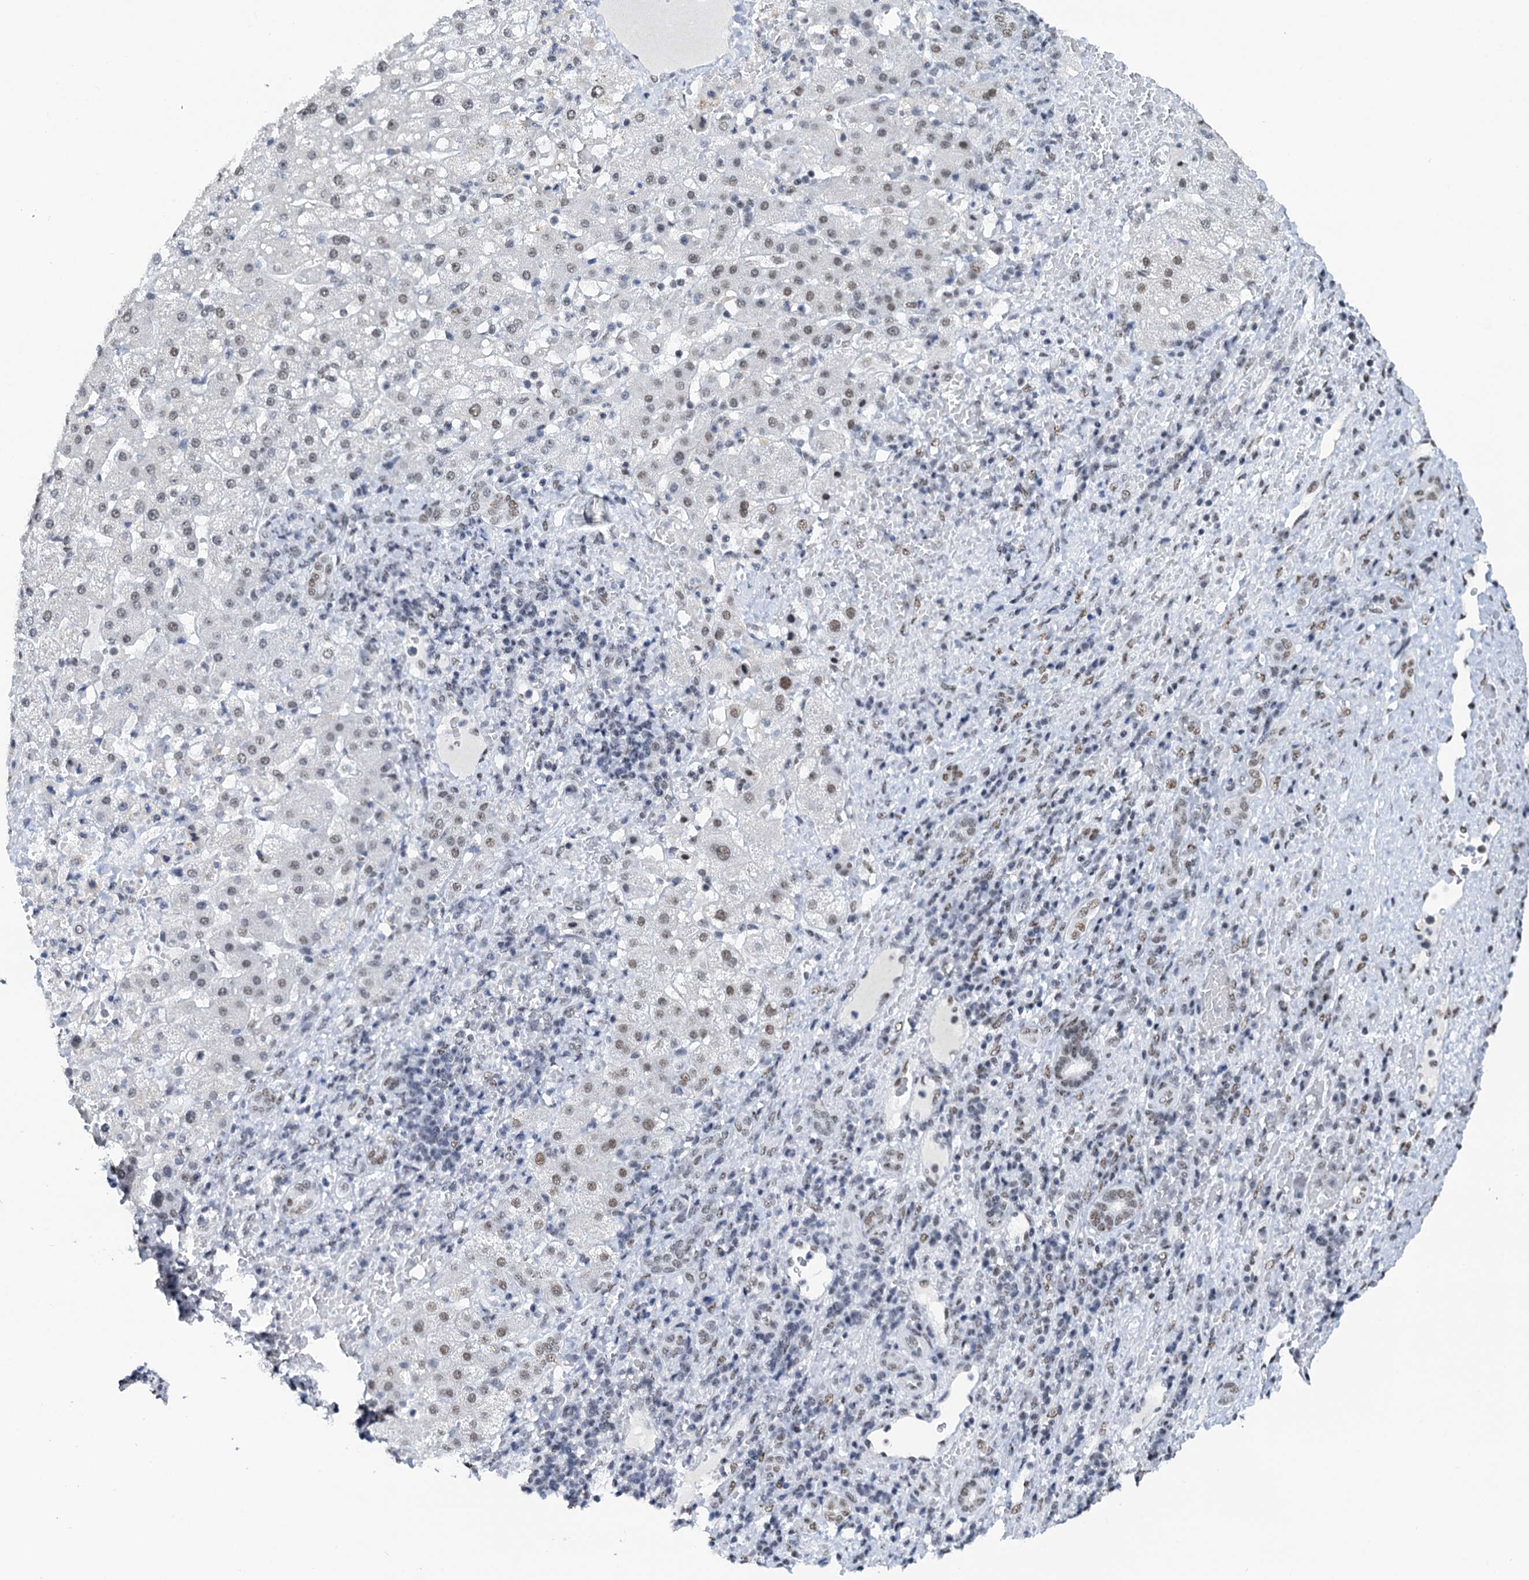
{"staining": {"intensity": "weak", "quantity": ">75%", "location": "nuclear"}, "tissue": "liver cancer", "cell_type": "Tumor cells", "image_type": "cancer", "snomed": [{"axis": "morphology", "description": "Normal tissue, NOS"}, {"axis": "morphology", "description": "Carcinoma, Hepatocellular, NOS"}, {"axis": "topography", "description": "Liver"}], "caption": "Liver cancer (hepatocellular carcinoma) stained for a protein (brown) displays weak nuclear positive expression in approximately >75% of tumor cells.", "gene": "SLTM", "patient": {"sex": "male", "age": 57}}